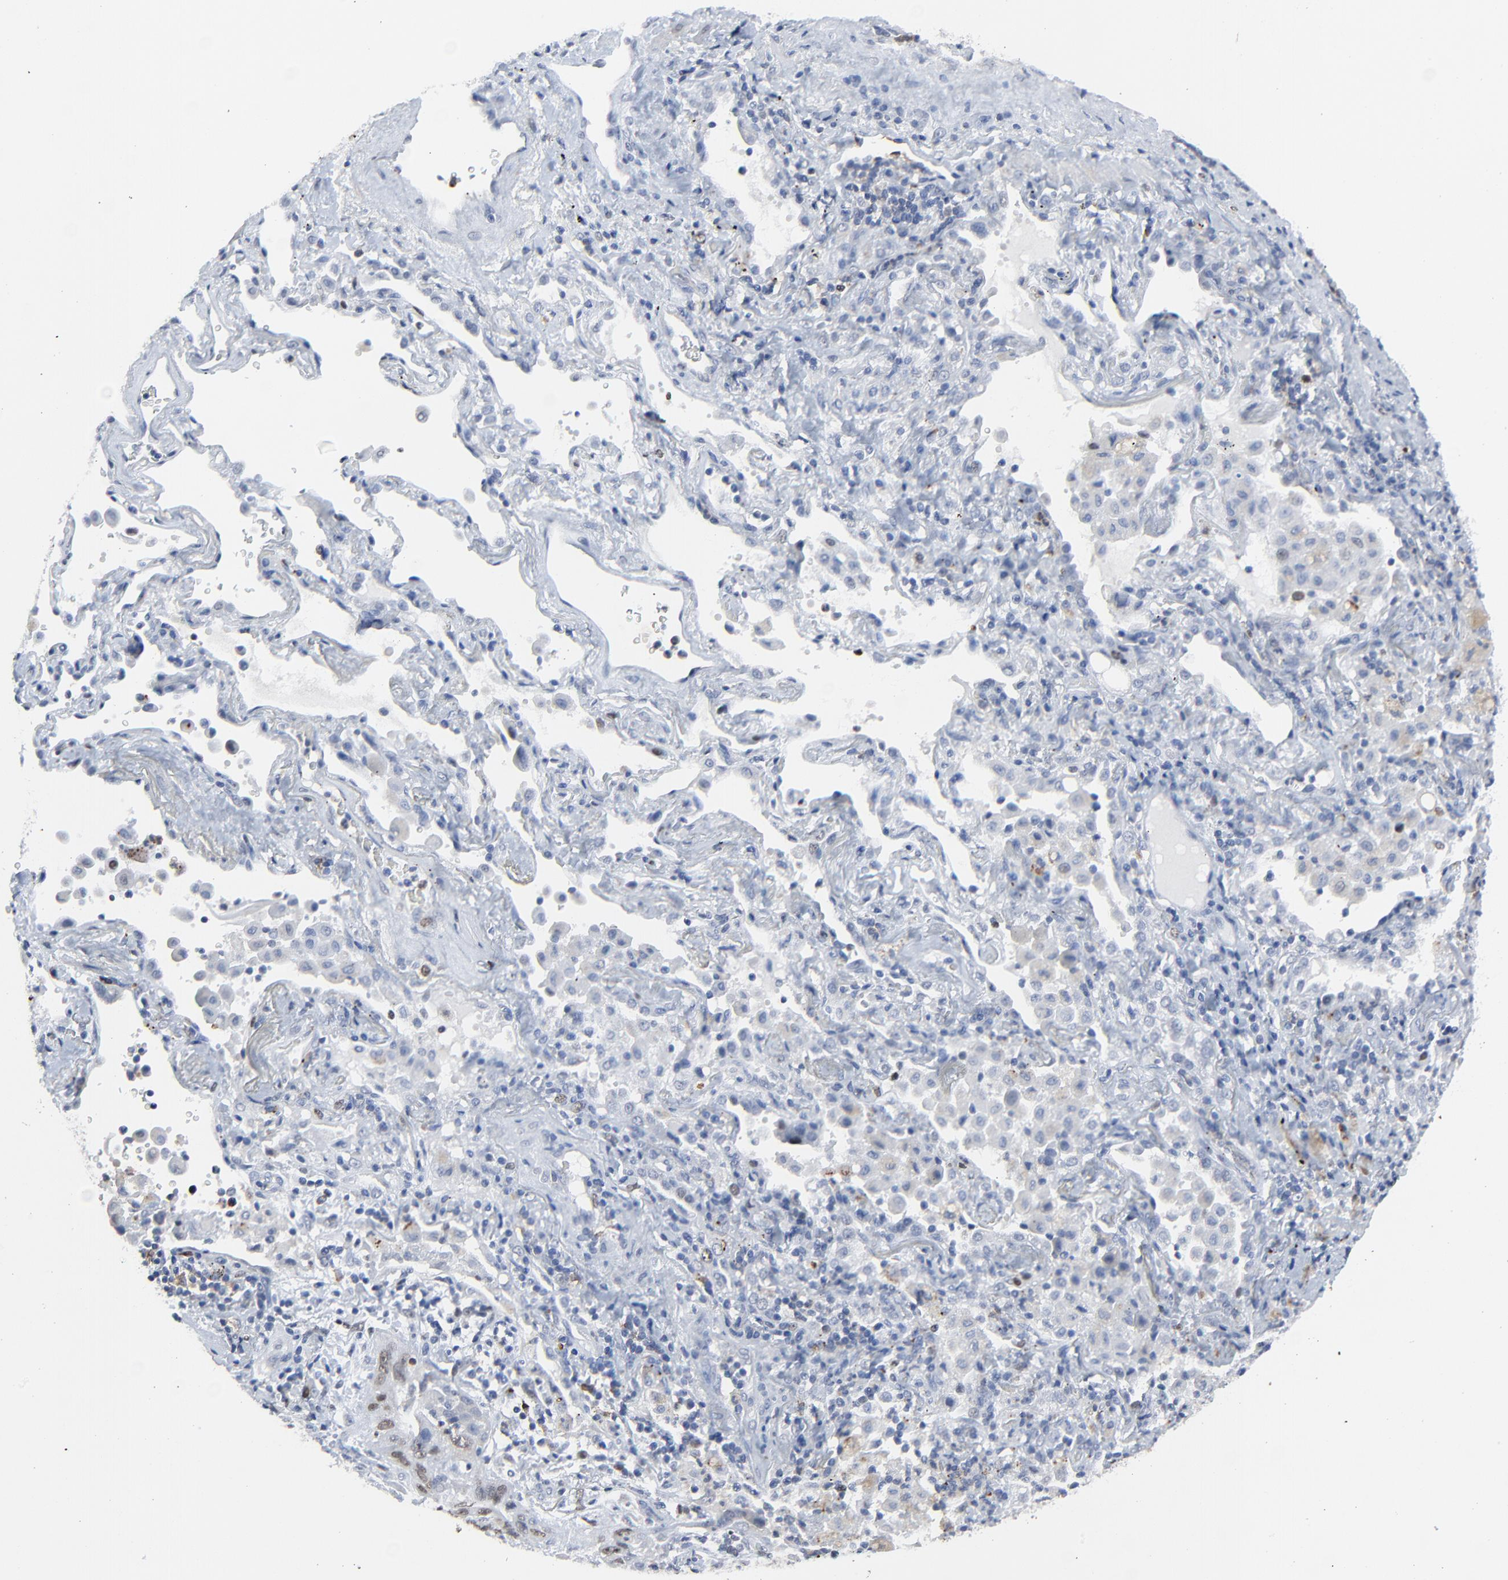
{"staining": {"intensity": "weak", "quantity": "25%-75%", "location": "nuclear"}, "tissue": "lung cancer", "cell_type": "Tumor cells", "image_type": "cancer", "snomed": [{"axis": "morphology", "description": "Squamous cell carcinoma, NOS"}, {"axis": "topography", "description": "Lung"}], "caption": "Immunohistochemistry (IHC) photomicrograph of lung cancer stained for a protein (brown), which displays low levels of weak nuclear expression in about 25%-75% of tumor cells.", "gene": "BIRC3", "patient": {"sex": "female", "age": 67}}